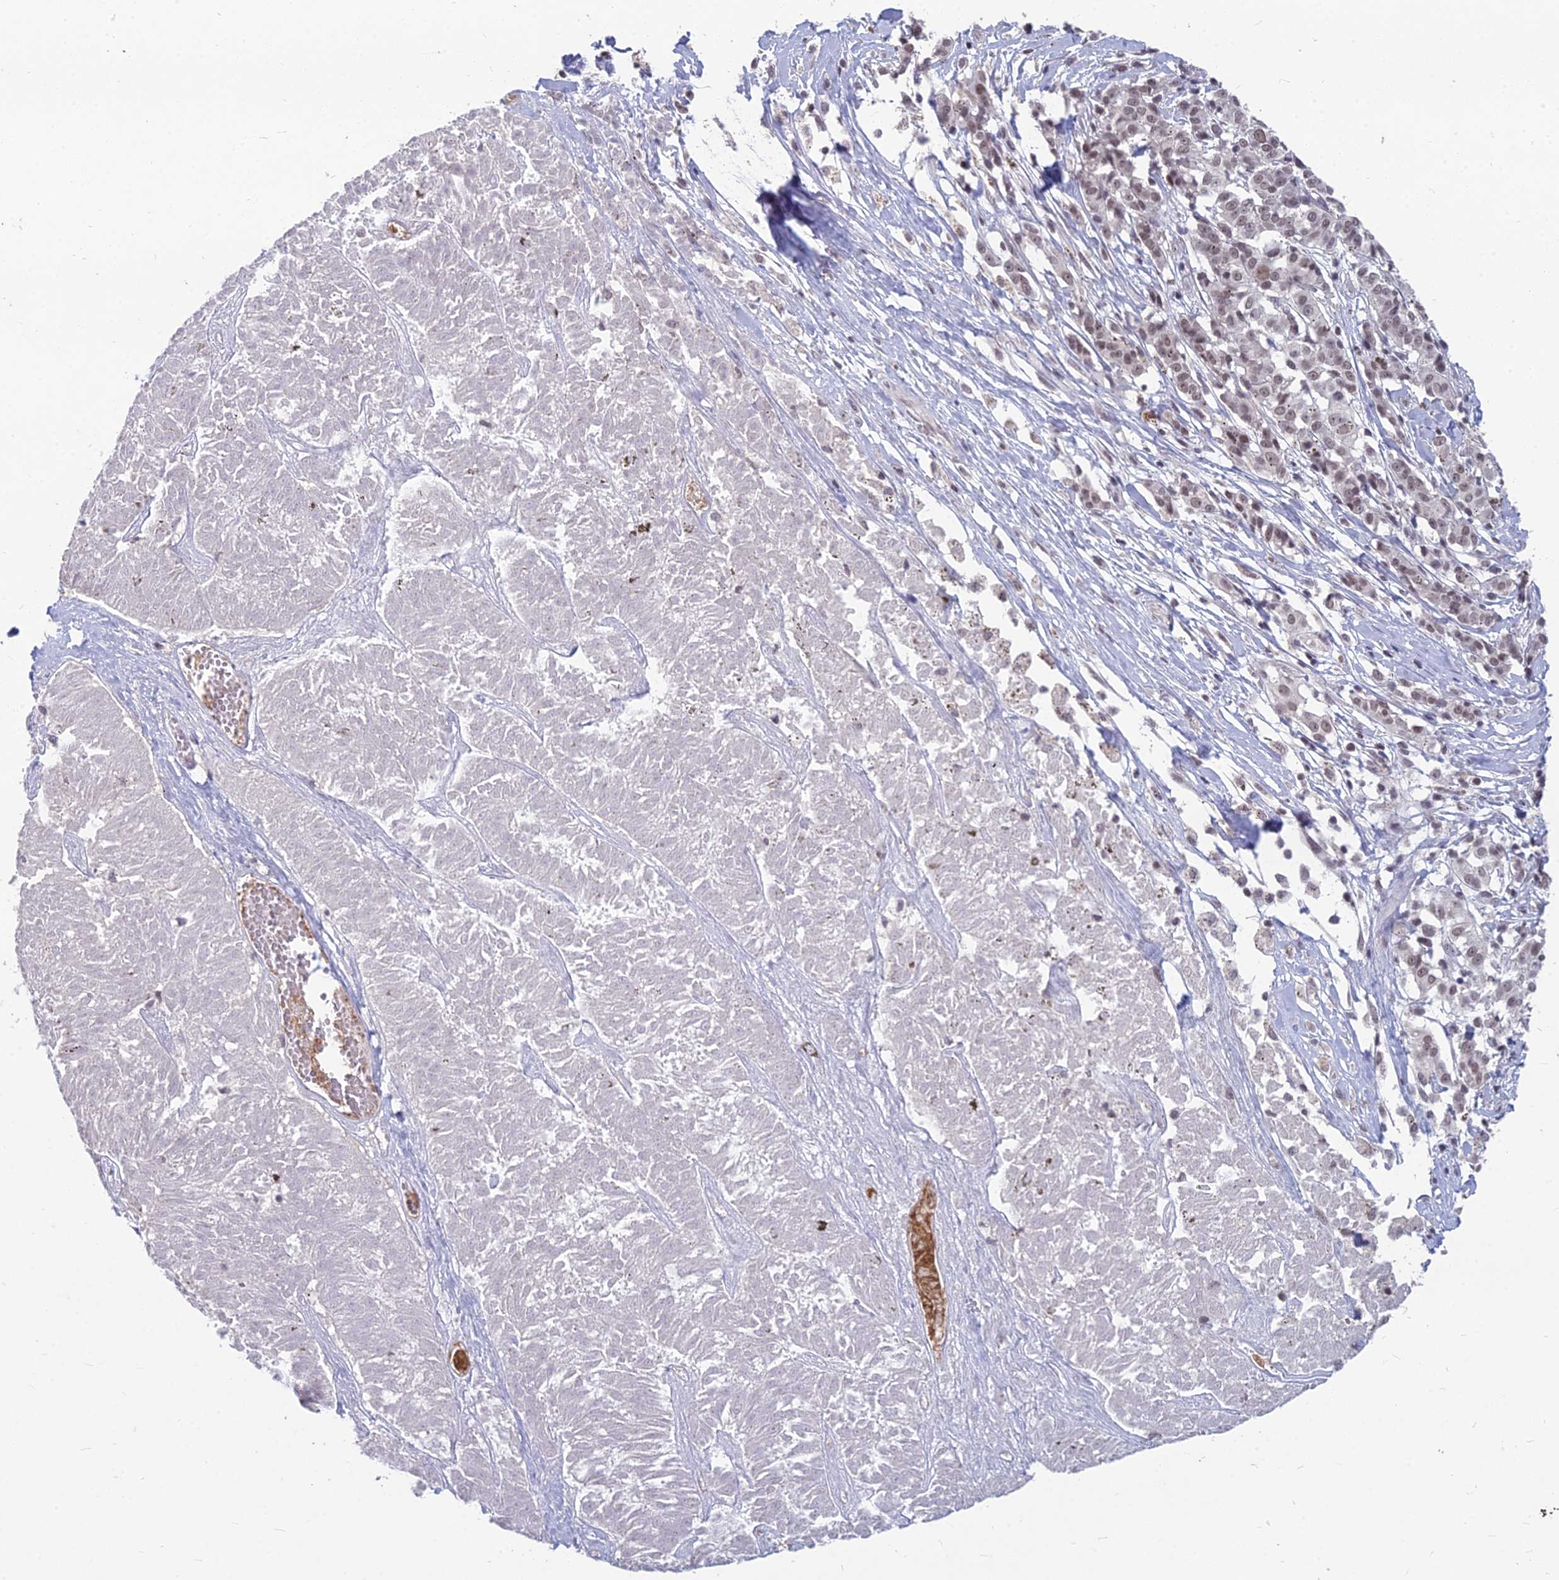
{"staining": {"intensity": "moderate", "quantity": "25%-75%", "location": "nuclear"}, "tissue": "melanoma", "cell_type": "Tumor cells", "image_type": "cancer", "snomed": [{"axis": "morphology", "description": "Malignant melanoma, NOS"}, {"axis": "topography", "description": "Skin"}], "caption": "Approximately 25%-75% of tumor cells in malignant melanoma demonstrate moderate nuclear protein expression as visualized by brown immunohistochemical staining.", "gene": "KAT7", "patient": {"sex": "female", "age": 72}}